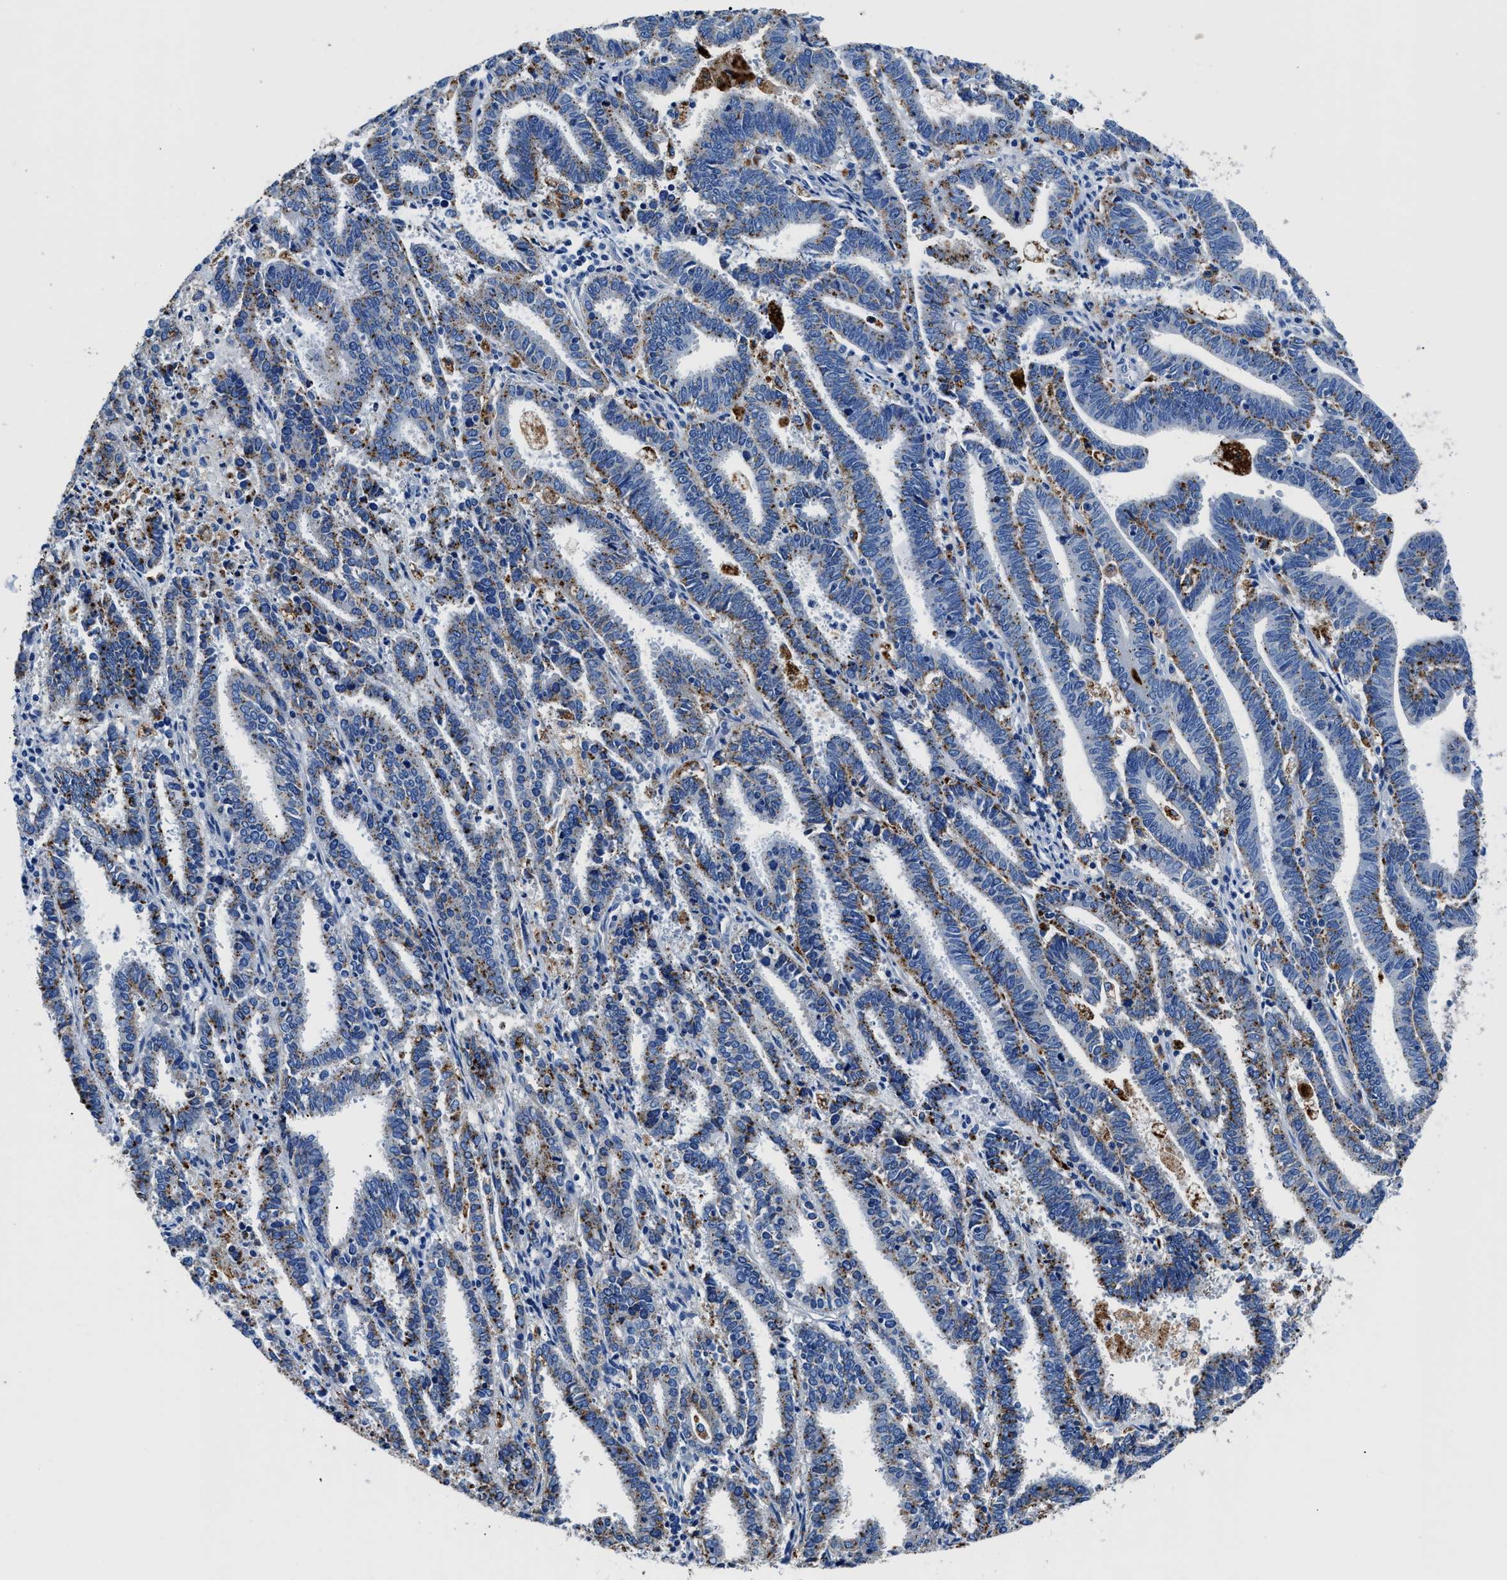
{"staining": {"intensity": "moderate", "quantity": "<25%", "location": "cytoplasmic/membranous"}, "tissue": "endometrial cancer", "cell_type": "Tumor cells", "image_type": "cancer", "snomed": [{"axis": "morphology", "description": "Adenocarcinoma, NOS"}, {"axis": "topography", "description": "Uterus"}], "caption": "Moderate cytoplasmic/membranous protein positivity is present in about <25% of tumor cells in adenocarcinoma (endometrial).", "gene": "OR14K1", "patient": {"sex": "female", "age": 83}}